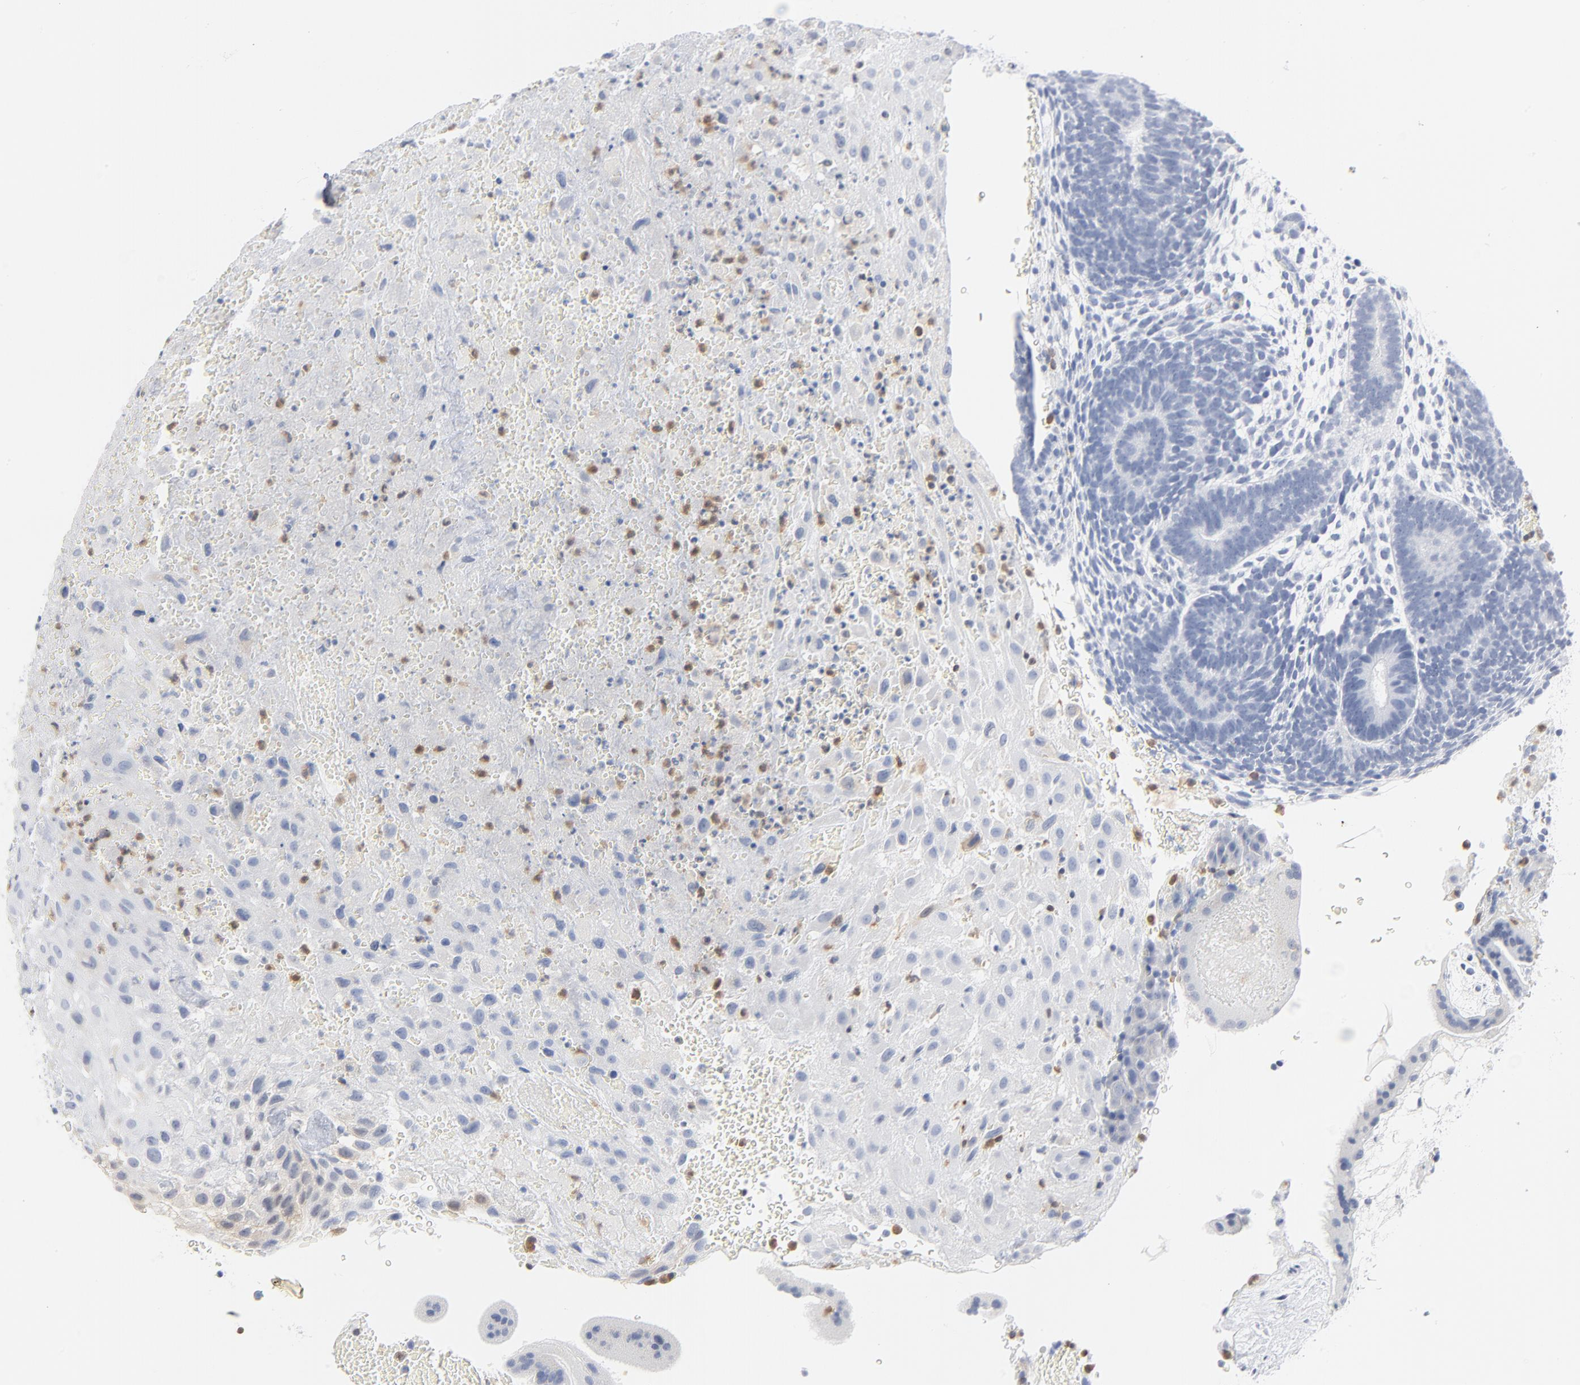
{"staining": {"intensity": "weak", "quantity": "<25%", "location": "cytoplasmic/membranous"}, "tissue": "placenta", "cell_type": "Decidual cells", "image_type": "normal", "snomed": [{"axis": "morphology", "description": "Normal tissue, NOS"}, {"axis": "topography", "description": "Placenta"}], "caption": "This is a micrograph of IHC staining of benign placenta, which shows no positivity in decidual cells.", "gene": "PTK2B", "patient": {"sex": "female", "age": 19}}